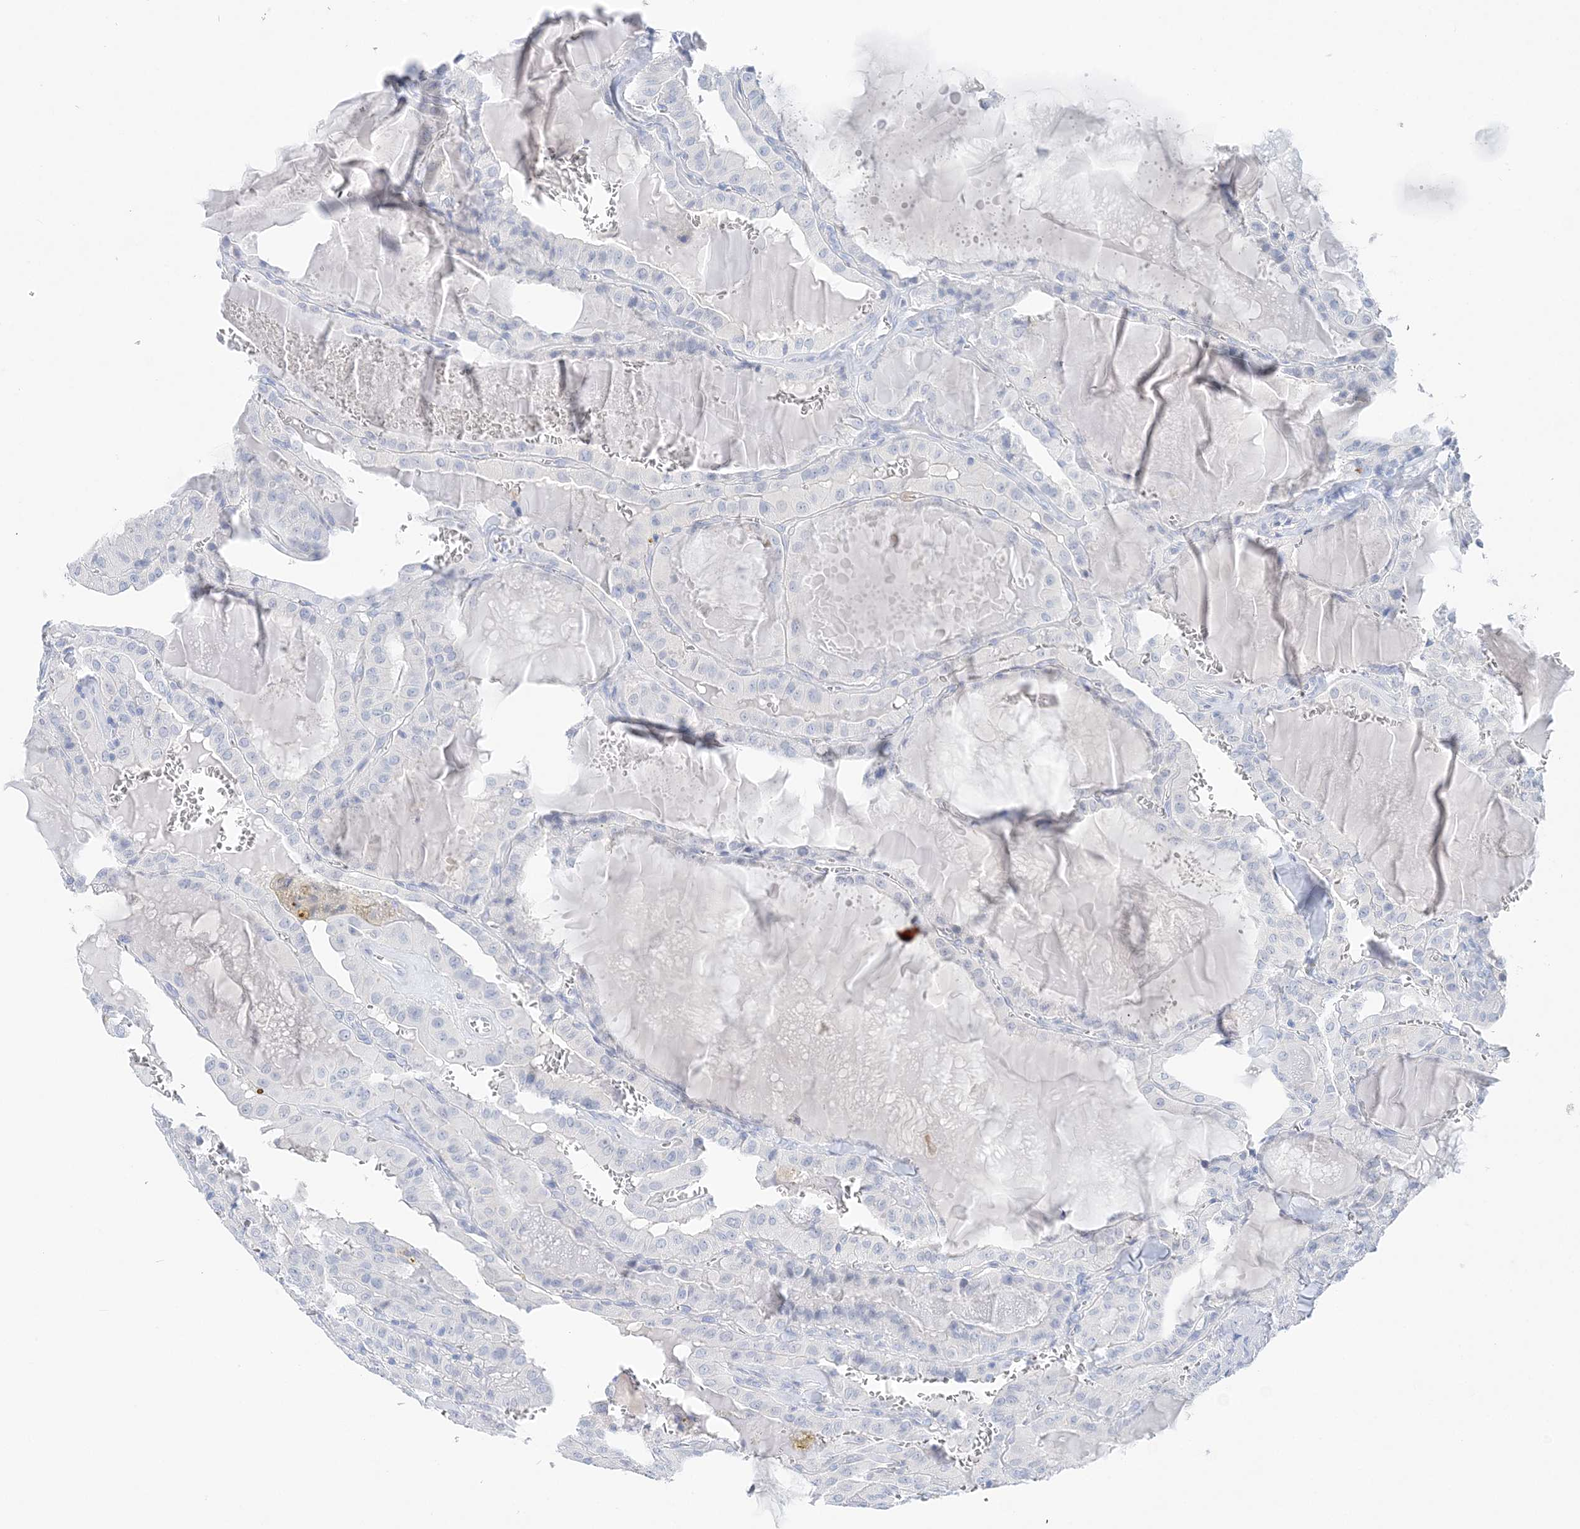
{"staining": {"intensity": "negative", "quantity": "none", "location": "none"}, "tissue": "thyroid cancer", "cell_type": "Tumor cells", "image_type": "cancer", "snomed": [{"axis": "morphology", "description": "Papillary adenocarcinoma, NOS"}, {"axis": "topography", "description": "Thyroid gland"}], "caption": "The micrograph shows no significant expression in tumor cells of thyroid papillary adenocarcinoma.", "gene": "HMGCS1", "patient": {"sex": "male", "age": 52}}